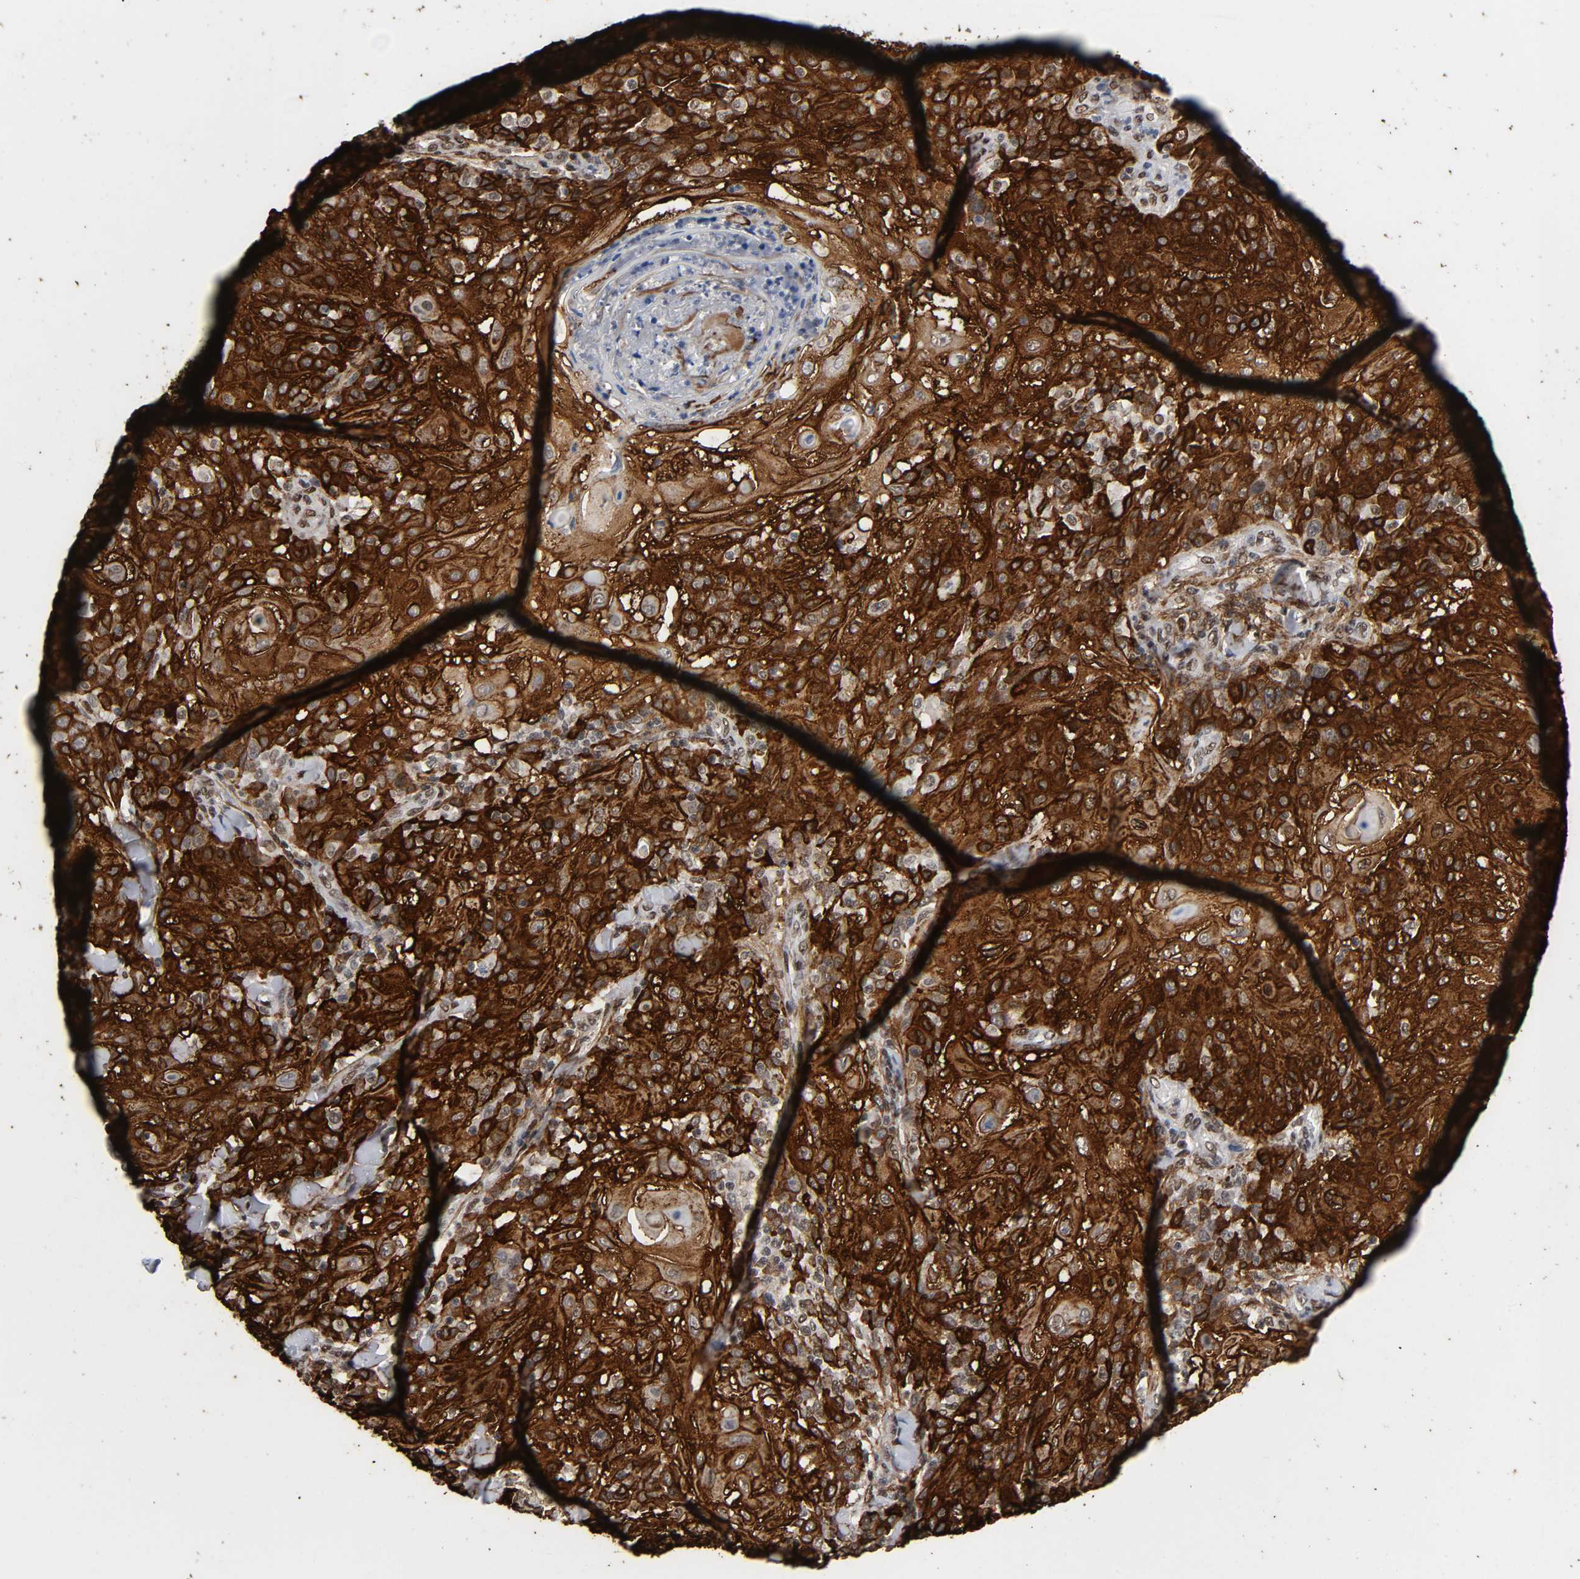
{"staining": {"intensity": "strong", "quantity": ">75%", "location": "cytoplasmic/membranous"}, "tissue": "skin cancer", "cell_type": "Tumor cells", "image_type": "cancer", "snomed": [{"axis": "morphology", "description": "Normal tissue, NOS"}, {"axis": "morphology", "description": "Squamous cell carcinoma, NOS"}, {"axis": "topography", "description": "Skin"}], "caption": "This photomicrograph exhibits immunohistochemistry (IHC) staining of human skin squamous cell carcinoma, with high strong cytoplasmic/membranous positivity in approximately >75% of tumor cells.", "gene": "AHNAK2", "patient": {"sex": "female", "age": 83}}